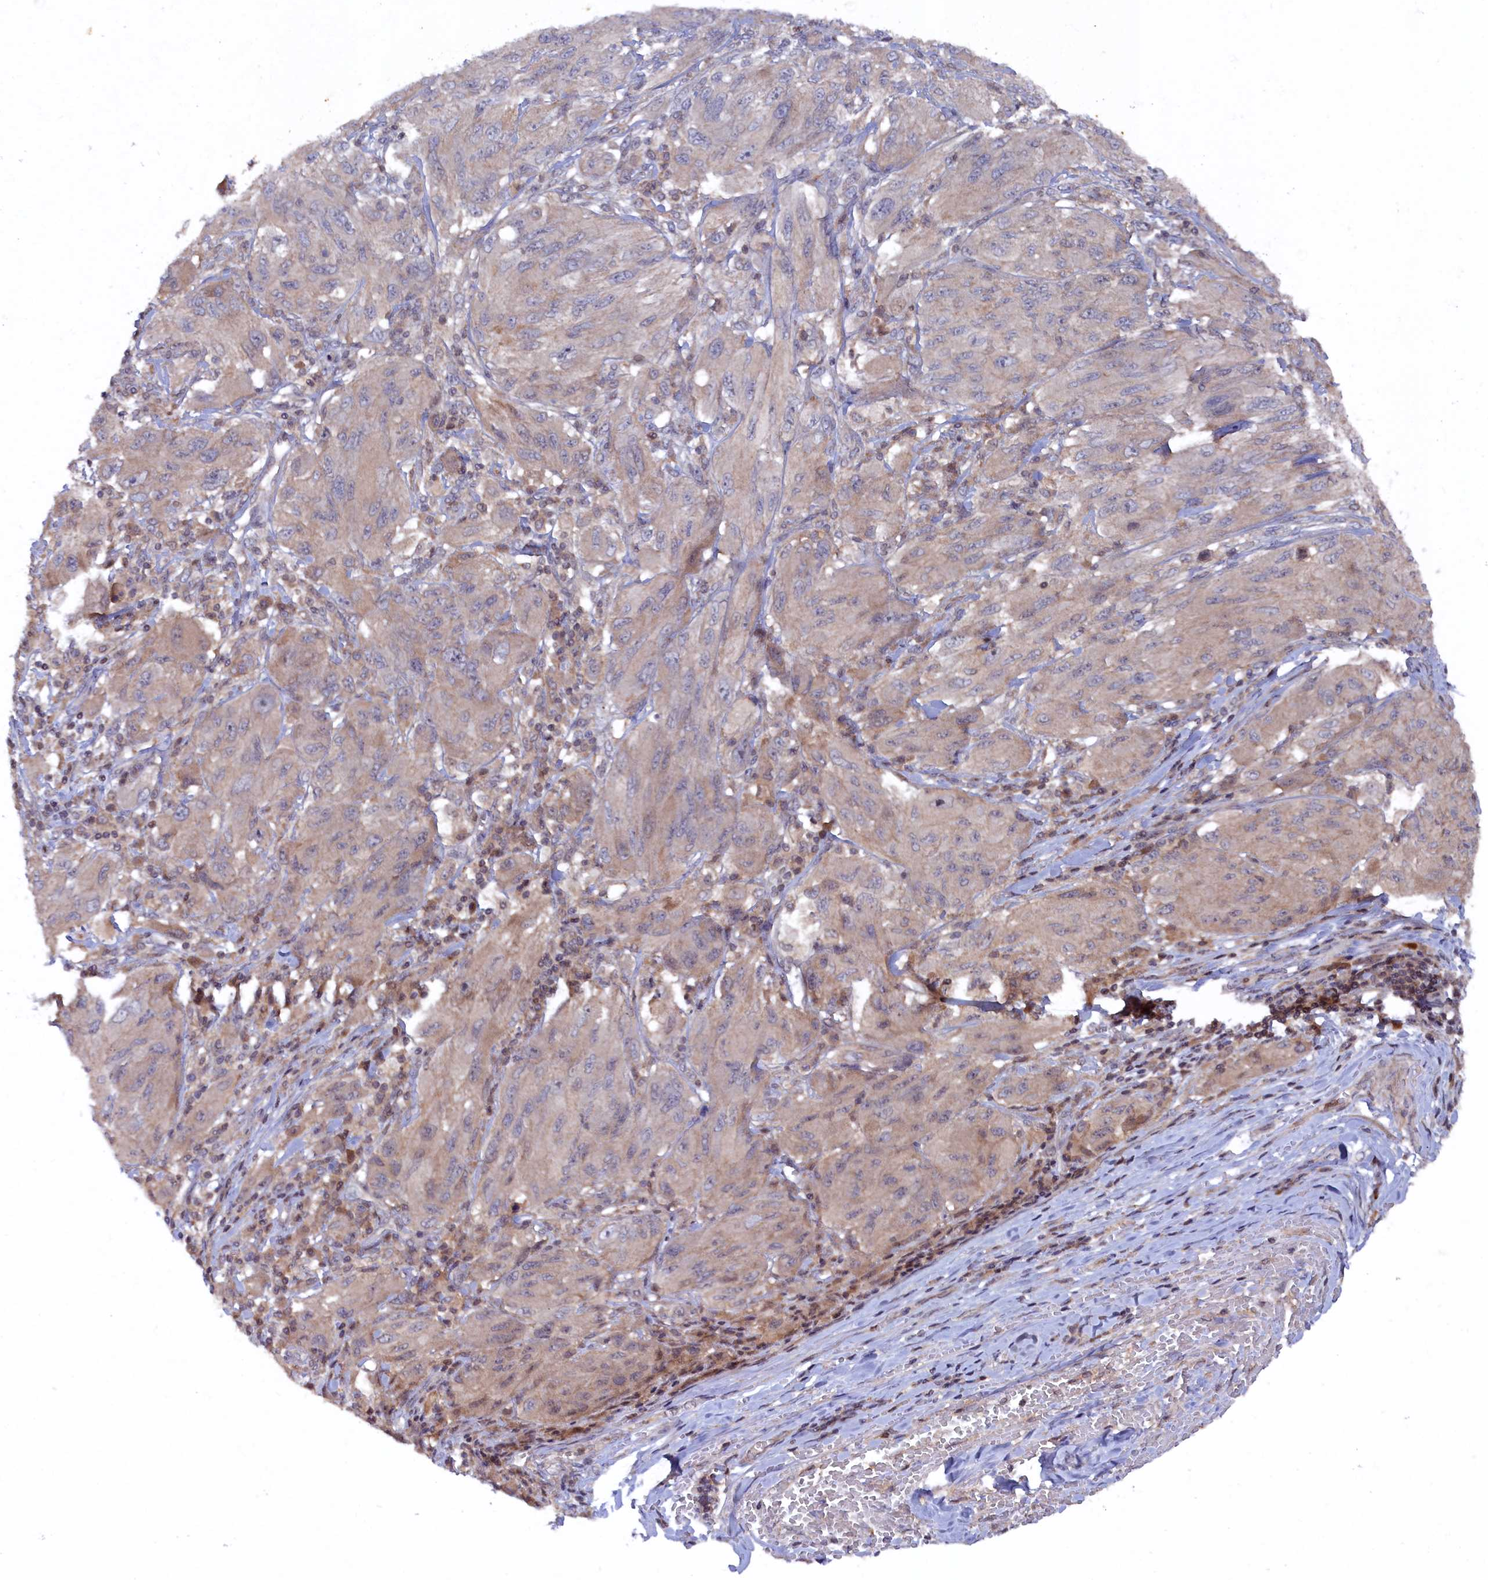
{"staining": {"intensity": "weak", "quantity": "25%-75%", "location": "cytoplasmic/membranous"}, "tissue": "melanoma", "cell_type": "Tumor cells", "image_type": "cancer", "snomed": [{"axis": "morphology", "description": "Malignant melanoma, NOS"}, {"axis": "topography", "description": "Skin"}], "caption": "Tumor cells reveal low levels of weak cytoplasmic/membranous staining in about 25%-75% of cells in melanoma. (DAB IHC with brightfield microscopy, high magnification).", "gene": "TMC5", "patient": {"sex": "female", "age": 91}}